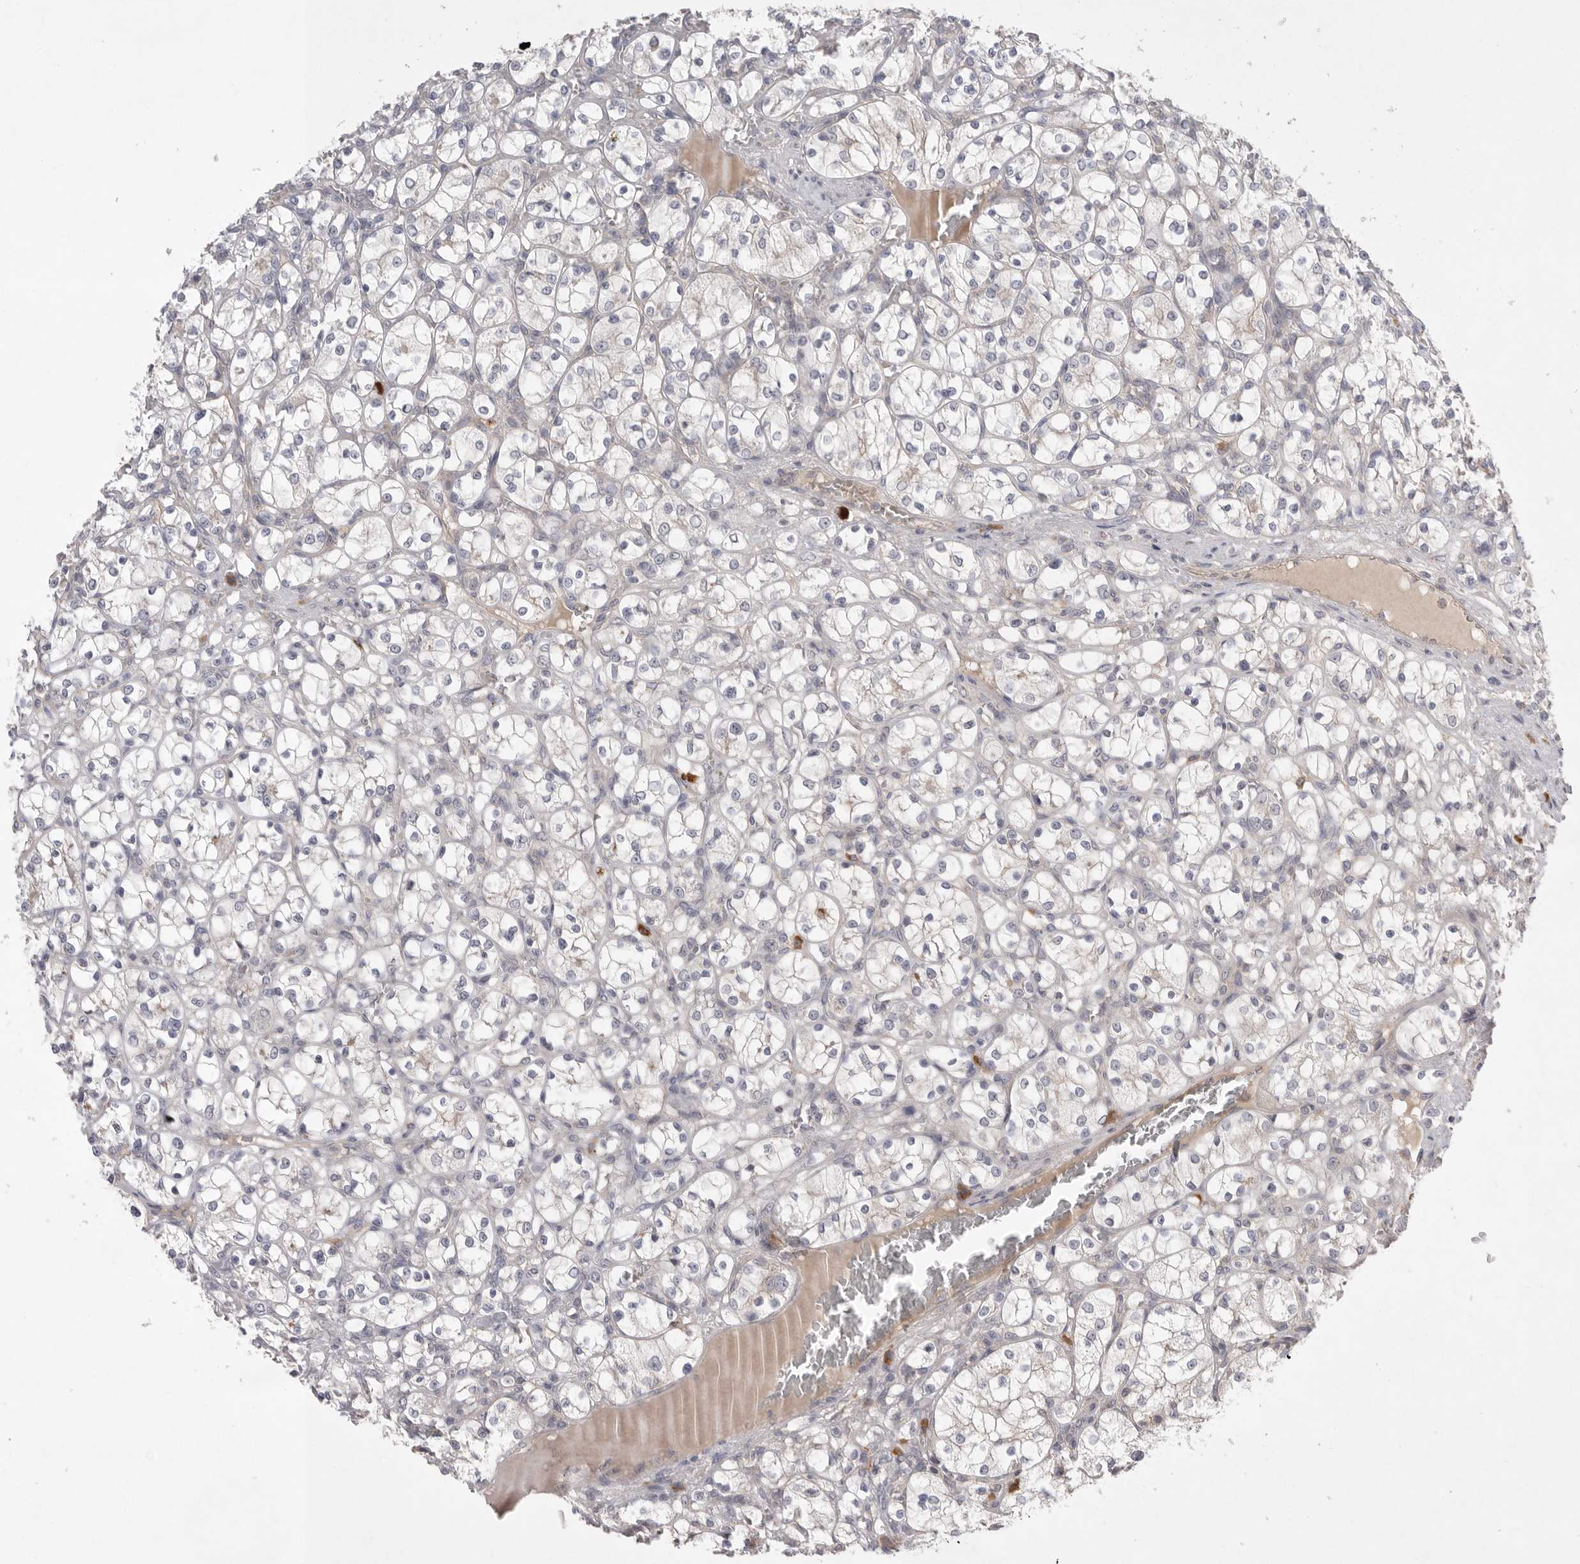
{"staining": {"intensity": "negative", "quantity": "none", "location": "none"}, "tissue": "renal cancer", "cell_type": "Tumor cells", "image_type": "cancer", "snomed": [{"axis": "morphology", "description": "Adenocarcinoma, NOS"}, {"axis": "topography", "description": "Kidney"}], "caption": "This is an immunohistochemistry photomicrograph of human renal cancer. There is no expression in tumor cells.", "gene": "NRCAM", "patient": {"sex": "female", "age": 69}}